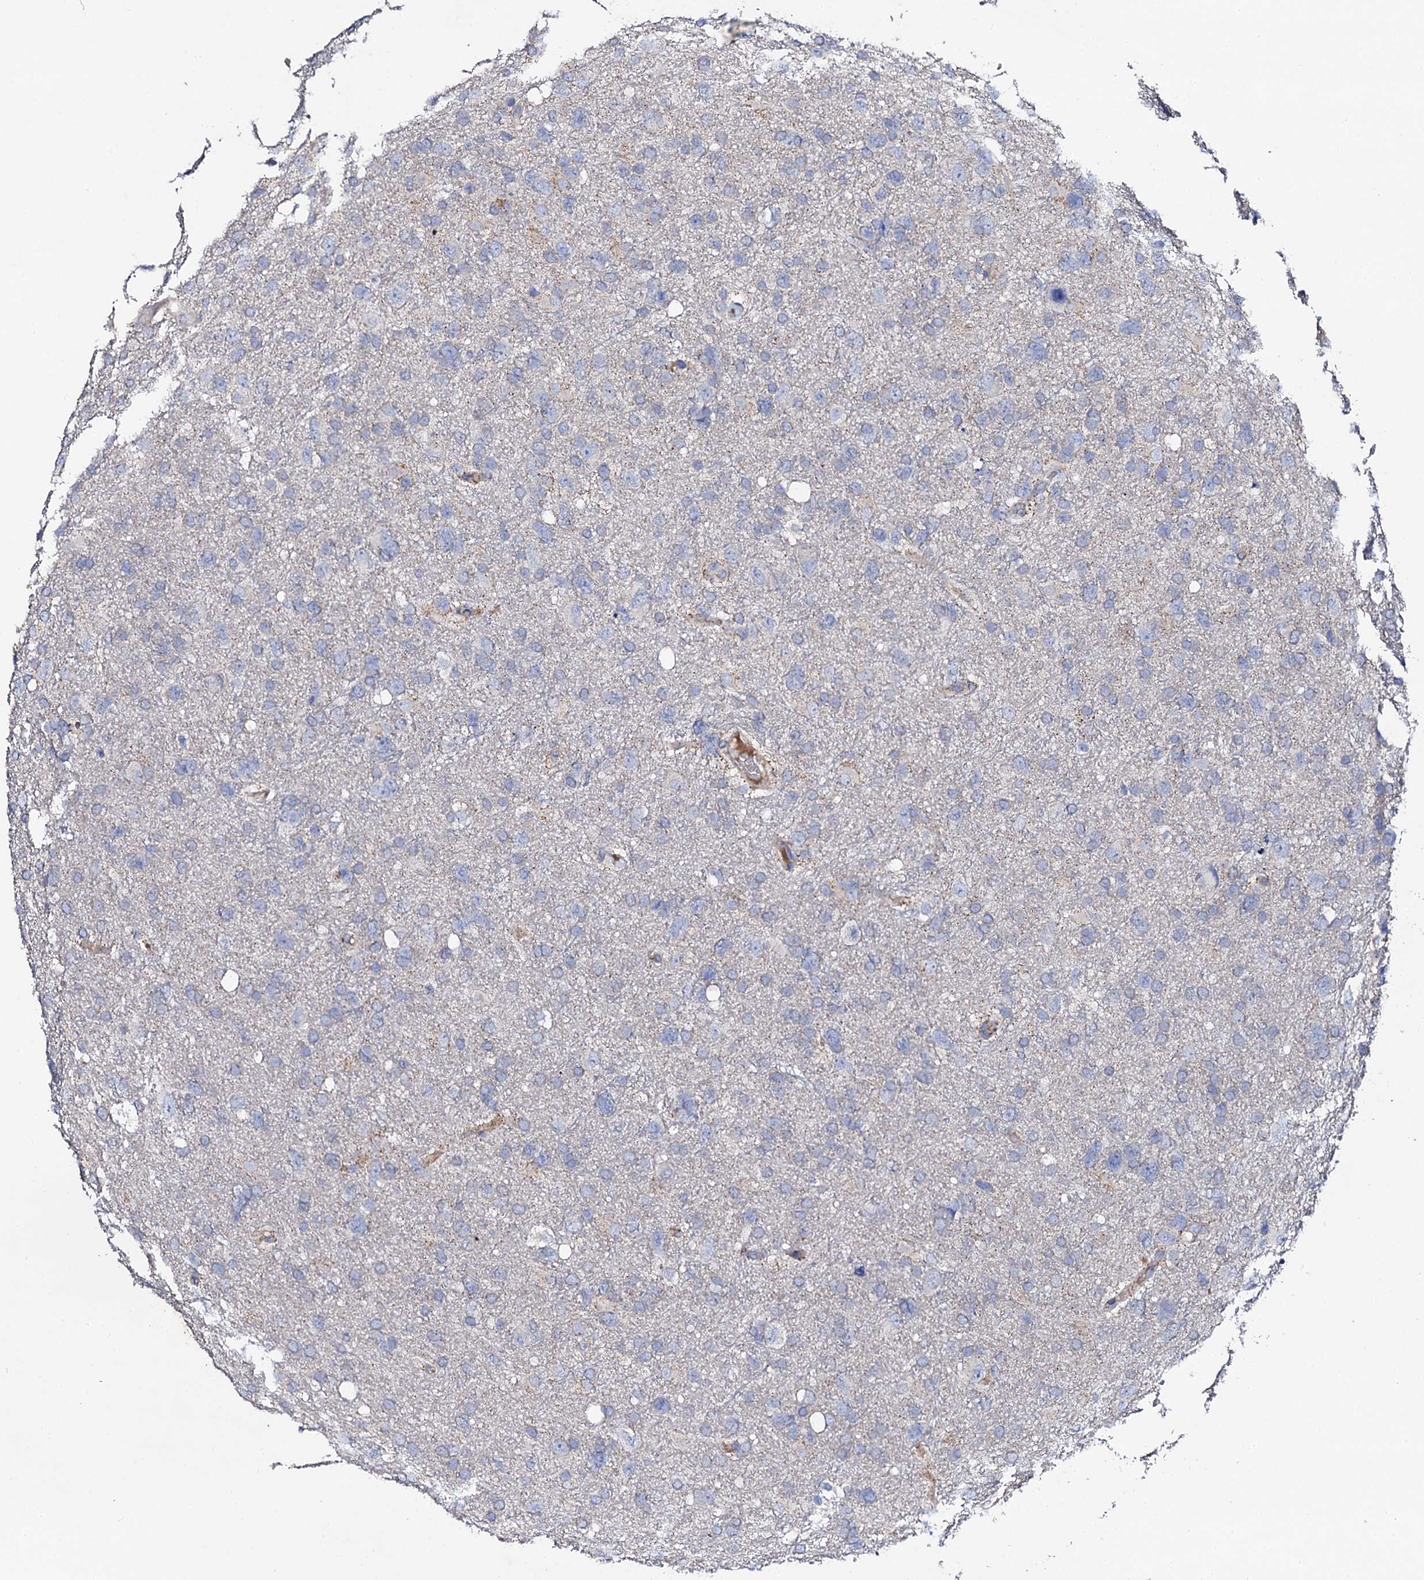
{"staining": {"intensity": "negative", "quantity": "none", "location": "none"}, "tissue": "glioma", "cell_type": "Tumor cells", "image_type": "cancer", "snomed": [{"axis": "morphology", "description": "Glioma, malignant, High grade"}, {"axis": "topography", "description": "Brain"}], "caption": "Tumor cells are negative for protein expression in human glioma.", "gene": "DBX1", "patient": {"sex": "male", "age": 61}}